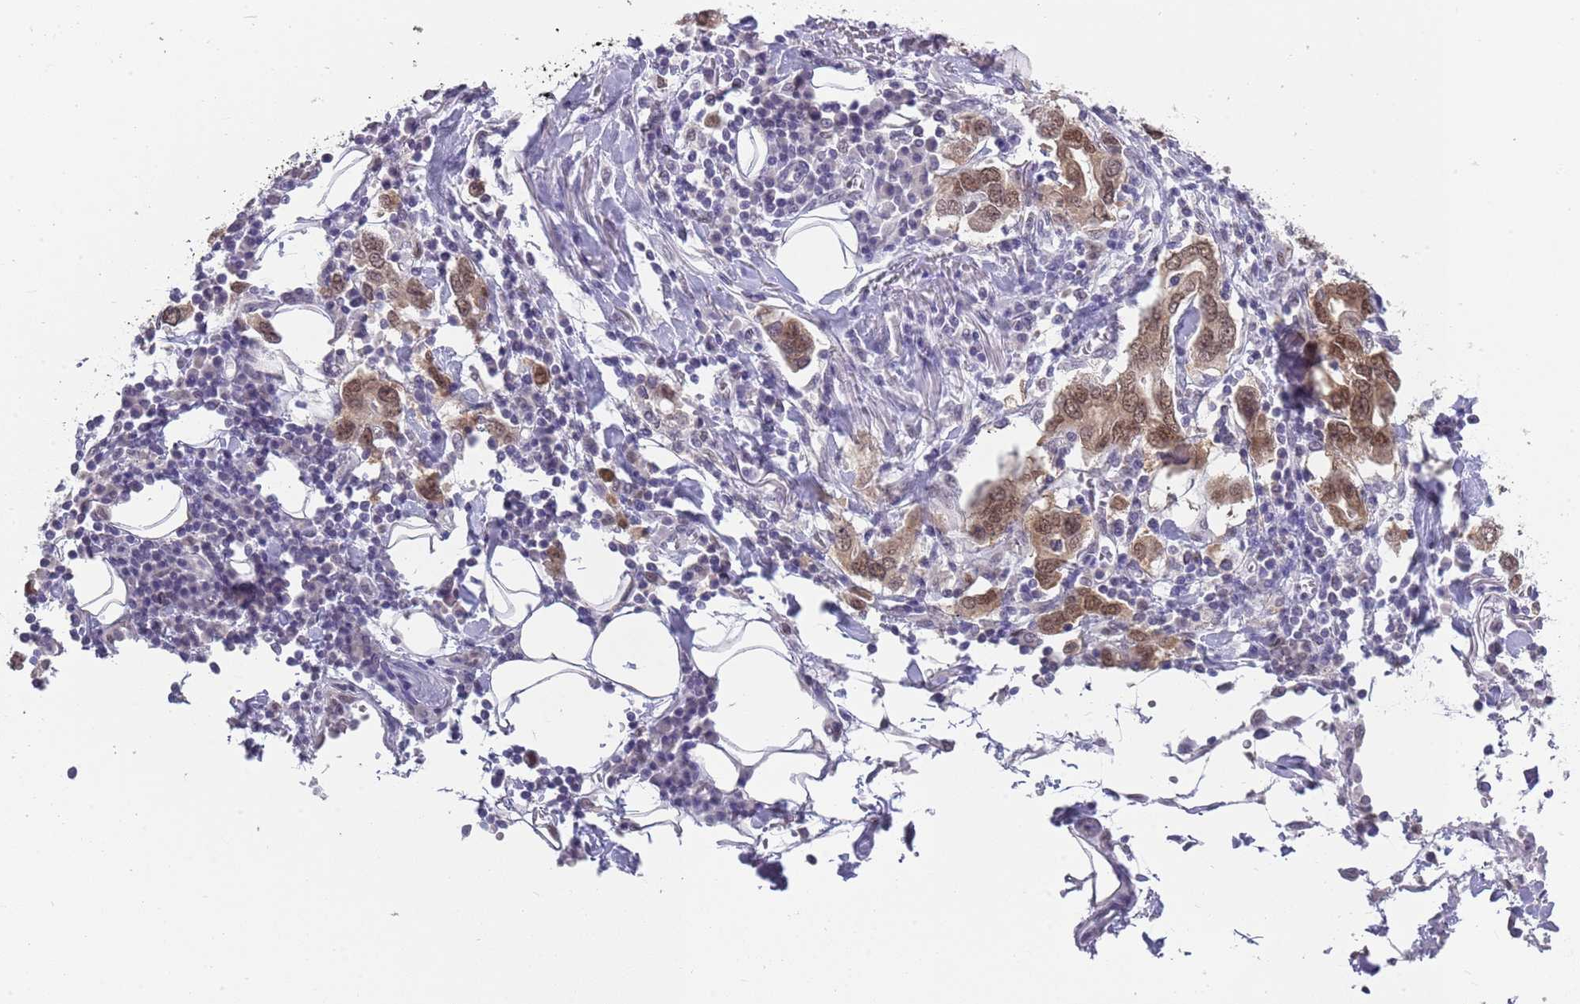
{"staining": {"intensity": "moderate", "quantity": ">75%", "location": "cytoplasmic/membranous,nuclear"}, "tissue": "stomach cancer", "cell_type": "Tumor cells", "image_type": "cancer", "snomed": [{"axis": "morphology", "description": "Adenocarcinoma, NOS"}, {"axis": "topography", "description": "Stomach, upper"}, {"axis": "topography", "description": "Stomach"}], "caption": "Immunohistochemistry of human stomach adenocarcinoma displays medium levels of moderate cytoplasmic/membranous and nuclear positivity in approximately >75% of tumor cells.", "gene": "SEPHS2", "patient": {"sex": "male", "age": 62}}